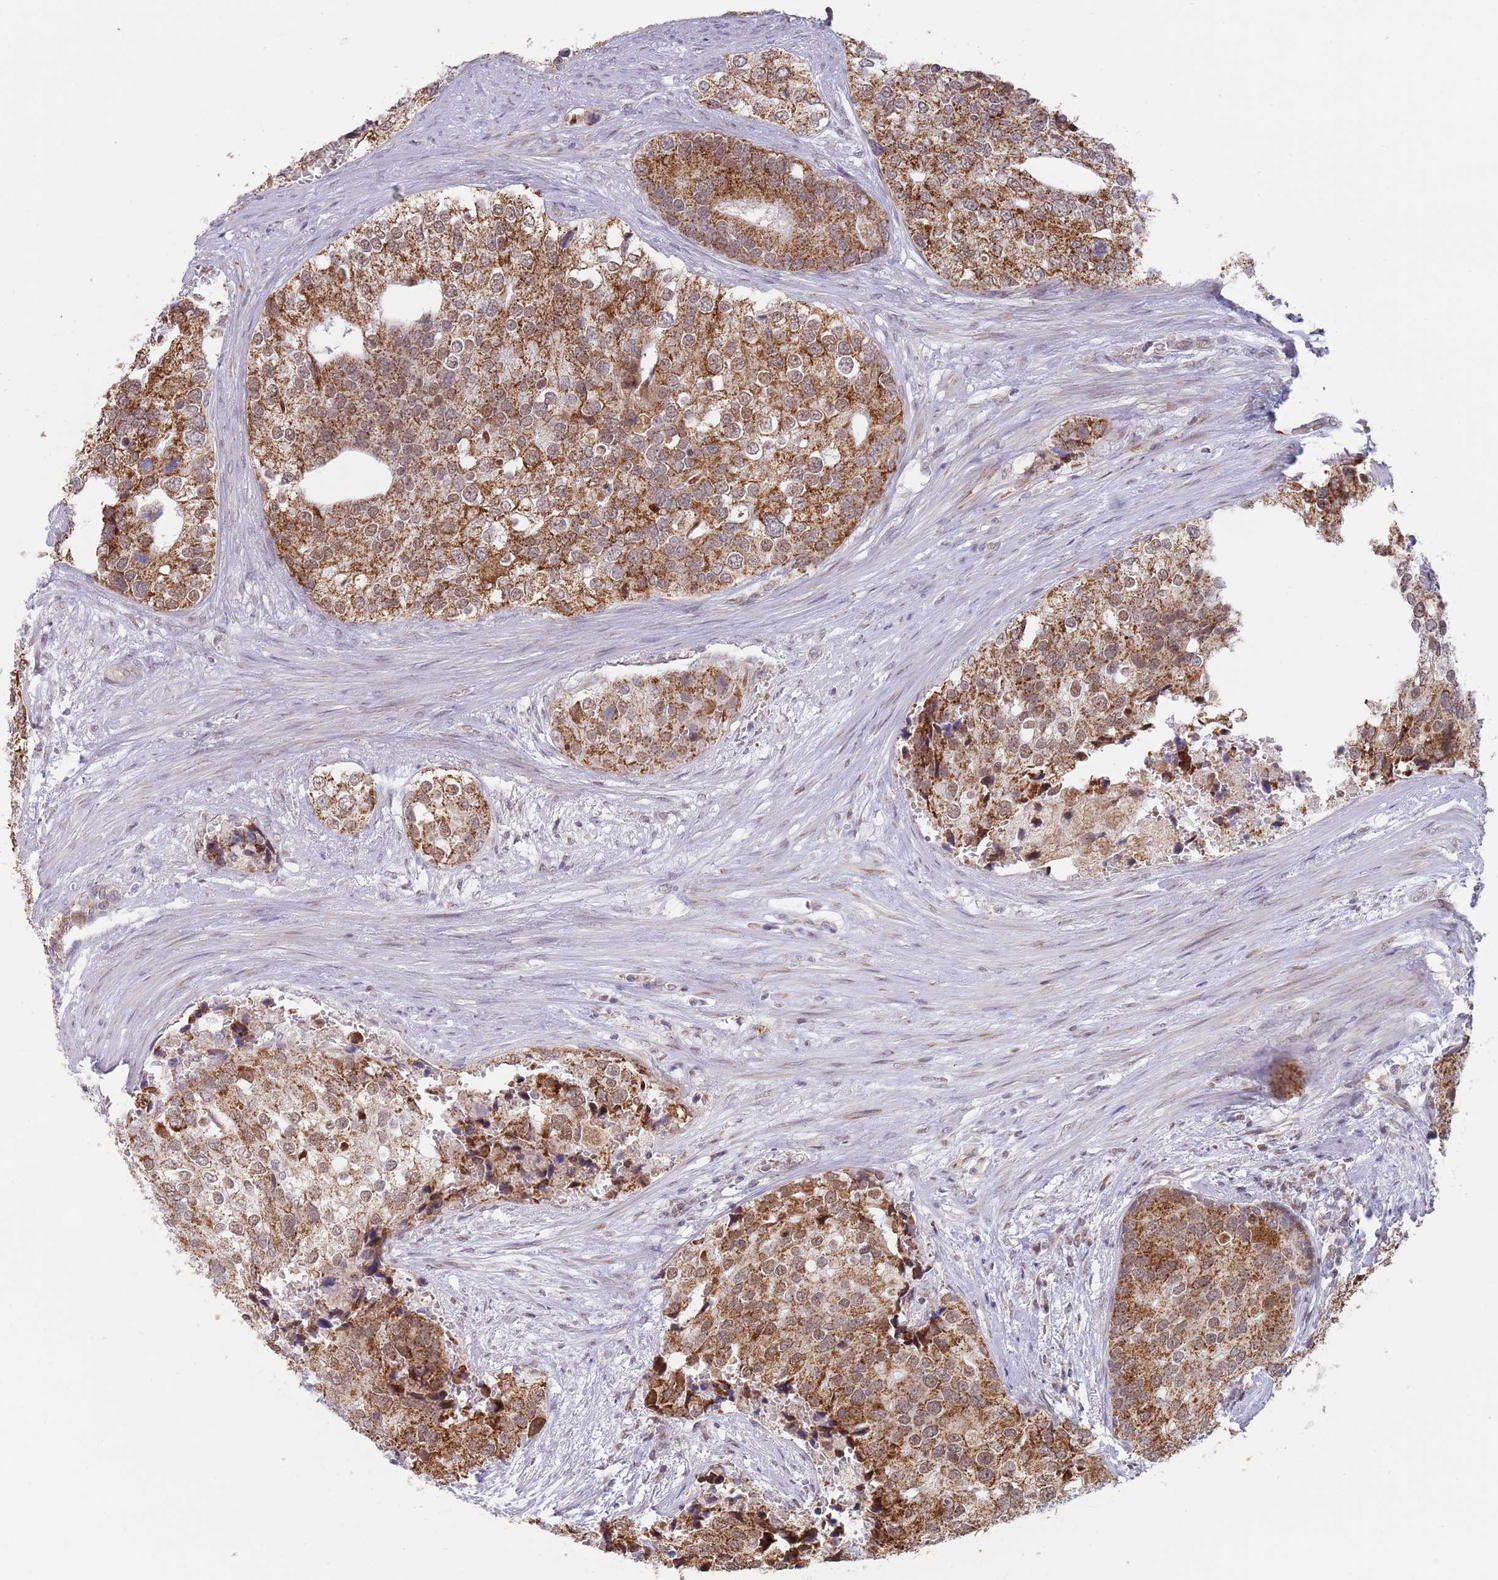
{"staining": {"intensity": "strong", "quantity": ">75%", "location": "cytoplasmic/membranous"}, "tissue": "prostate cancer", "cell_type": "Tumor cells", "image_type": "cancer", "snomed": [{"axis": "morphology", "description": "Adenocarcinoma, High grade"}, {"axis": "topography", "description": "Prostate"}], "caption": "This is an image of IHC staining of prostate cancer (adenocarcinoma (high-grade)), which shows strong staining in the cytoplasmic/membranous of tumor cells.", "gene": "TIMM13", "patient": {"sex": "male", "age": 62}}